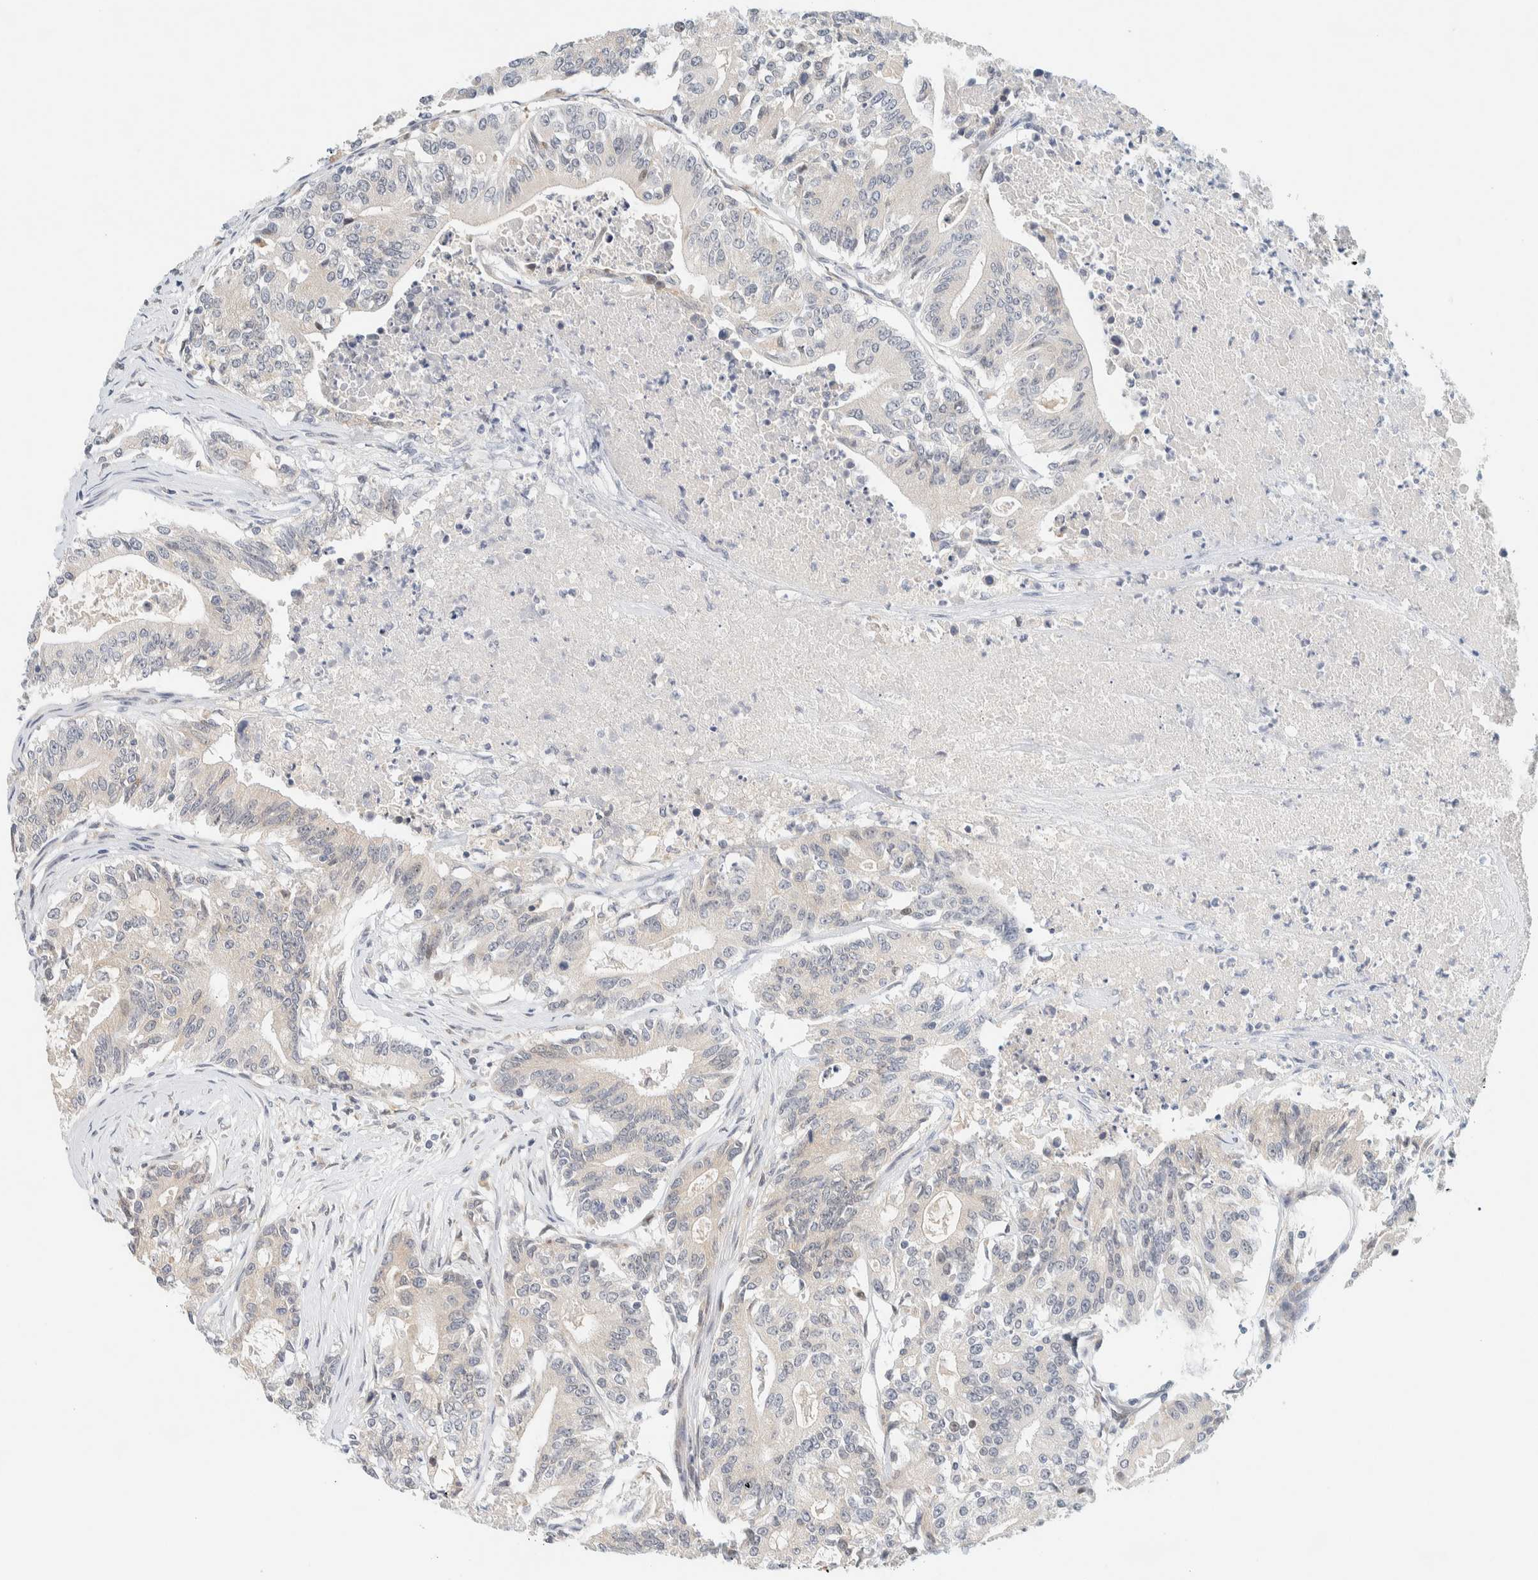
{"staining": {"intensity": "negative", "quantity": "none", "location": "none"}, "tissue": "colorectal cancer", "cell_type": "Tumor cells", "image_type": "cancer", "snomed": [{"axis": "morphology", "description": "Adenocarcinoma, NOS"}, {"axis": "topography", "description": "Colon"}], "caption": "This is a image of immunohistochemistry (IHC) staining of colorectal adenocarcinoma, which shows no positivity in tumor cells.", "gene": "SUMF2", "patient": {"sex": "female", "age": 77}}